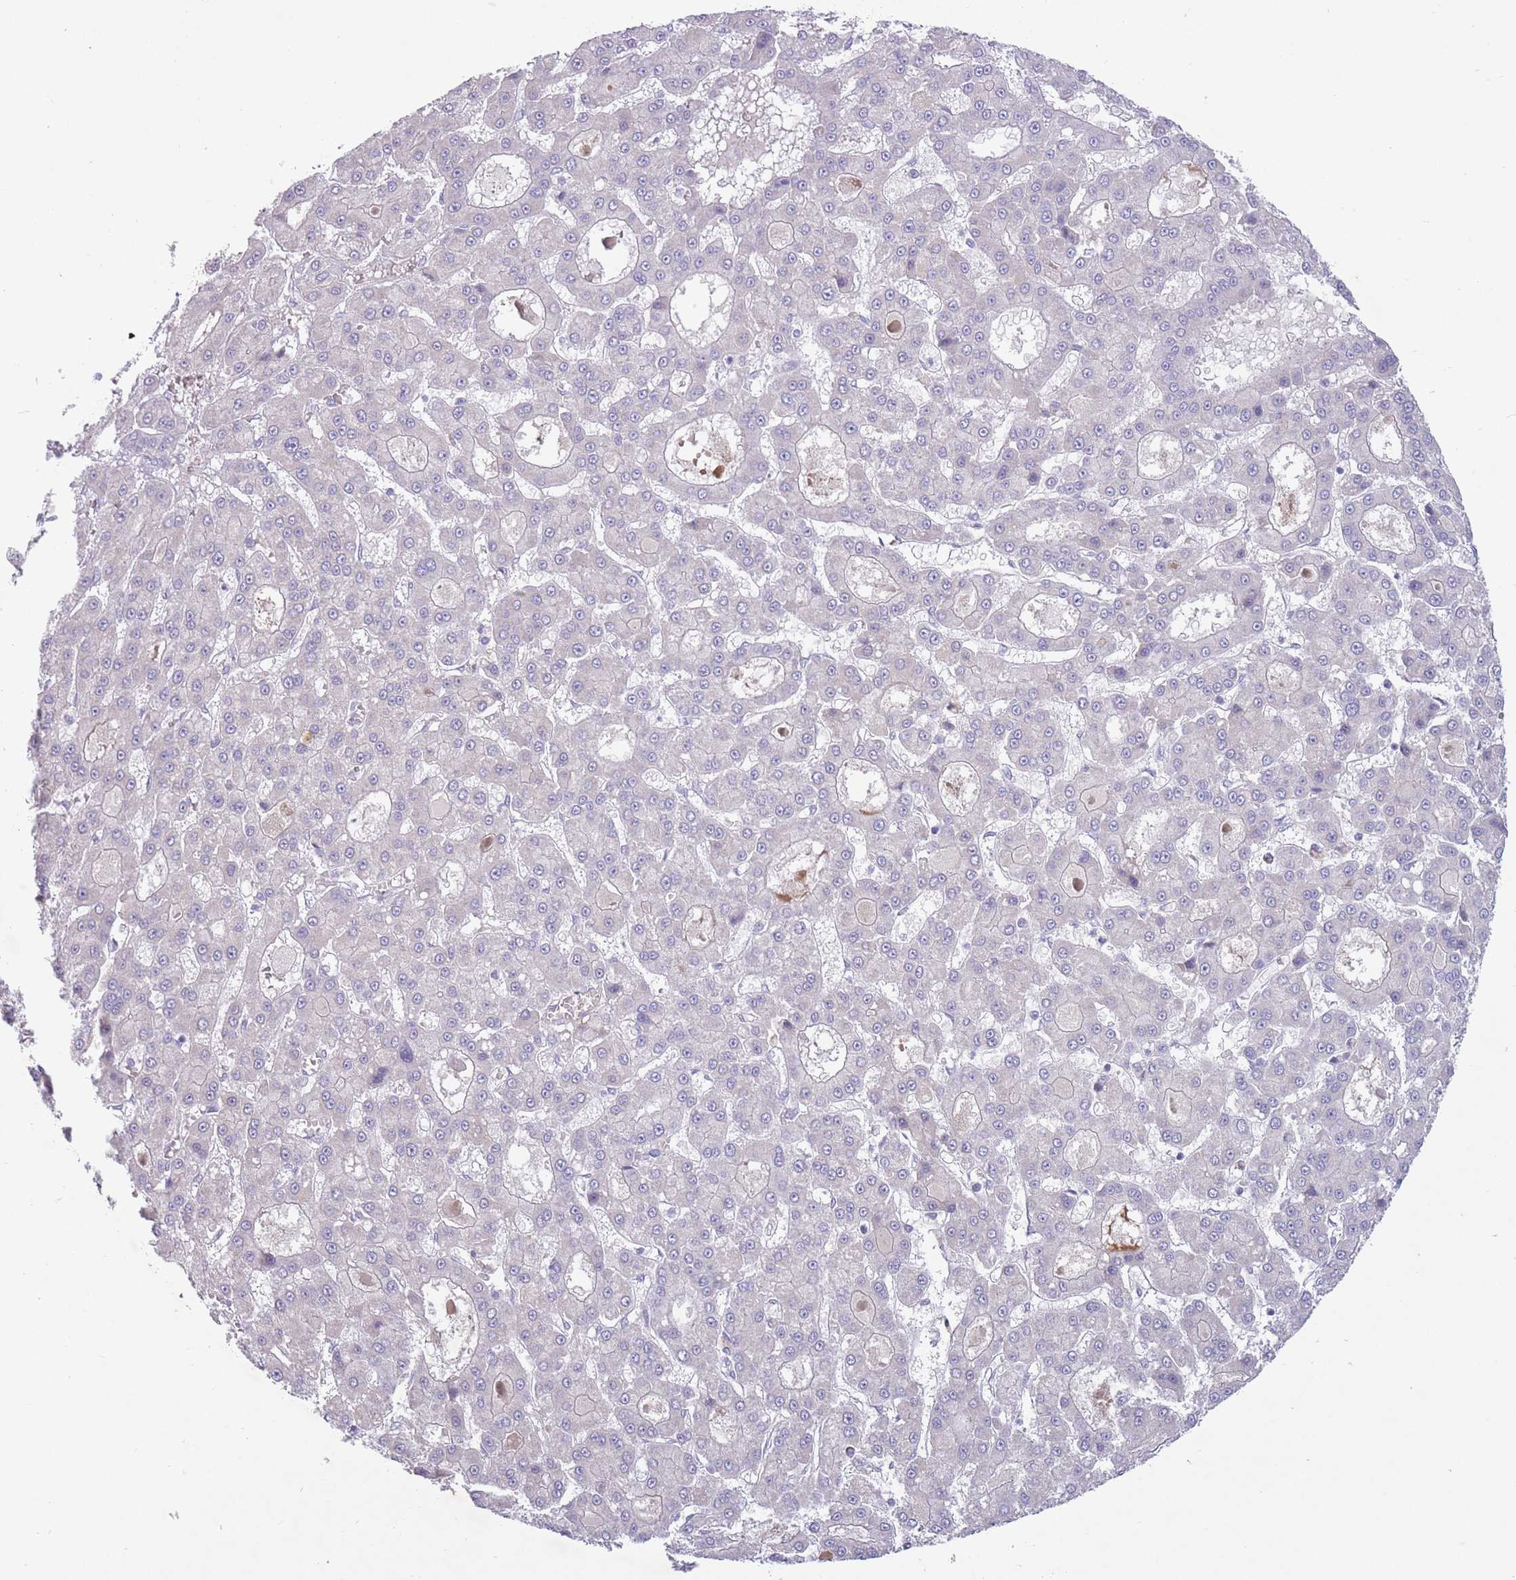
{"staining": {"intensity": "negative", "quantity": "none", "location": "none"}, "tissue": "liver cancer", "cell_type": "Tumor cells", "image_type": "cancer", "snomed": [{"axis": "morphology", "description": "Carcinoma, Hepatocellular, NOS"}, {"axis": "topography", "description": "Liver"}], "caption": "The photomicrograph reveals no staining of tumor cells in liver cancer (hepatocellular carcinoma). The staining is performed using DAB (3,3'-diaminobenzidine) brown chromogen with nuclei counter-stained in using hematoxylin.", "gene": "PNPLA5", "patient": {"sex": "male", "age": 70}}